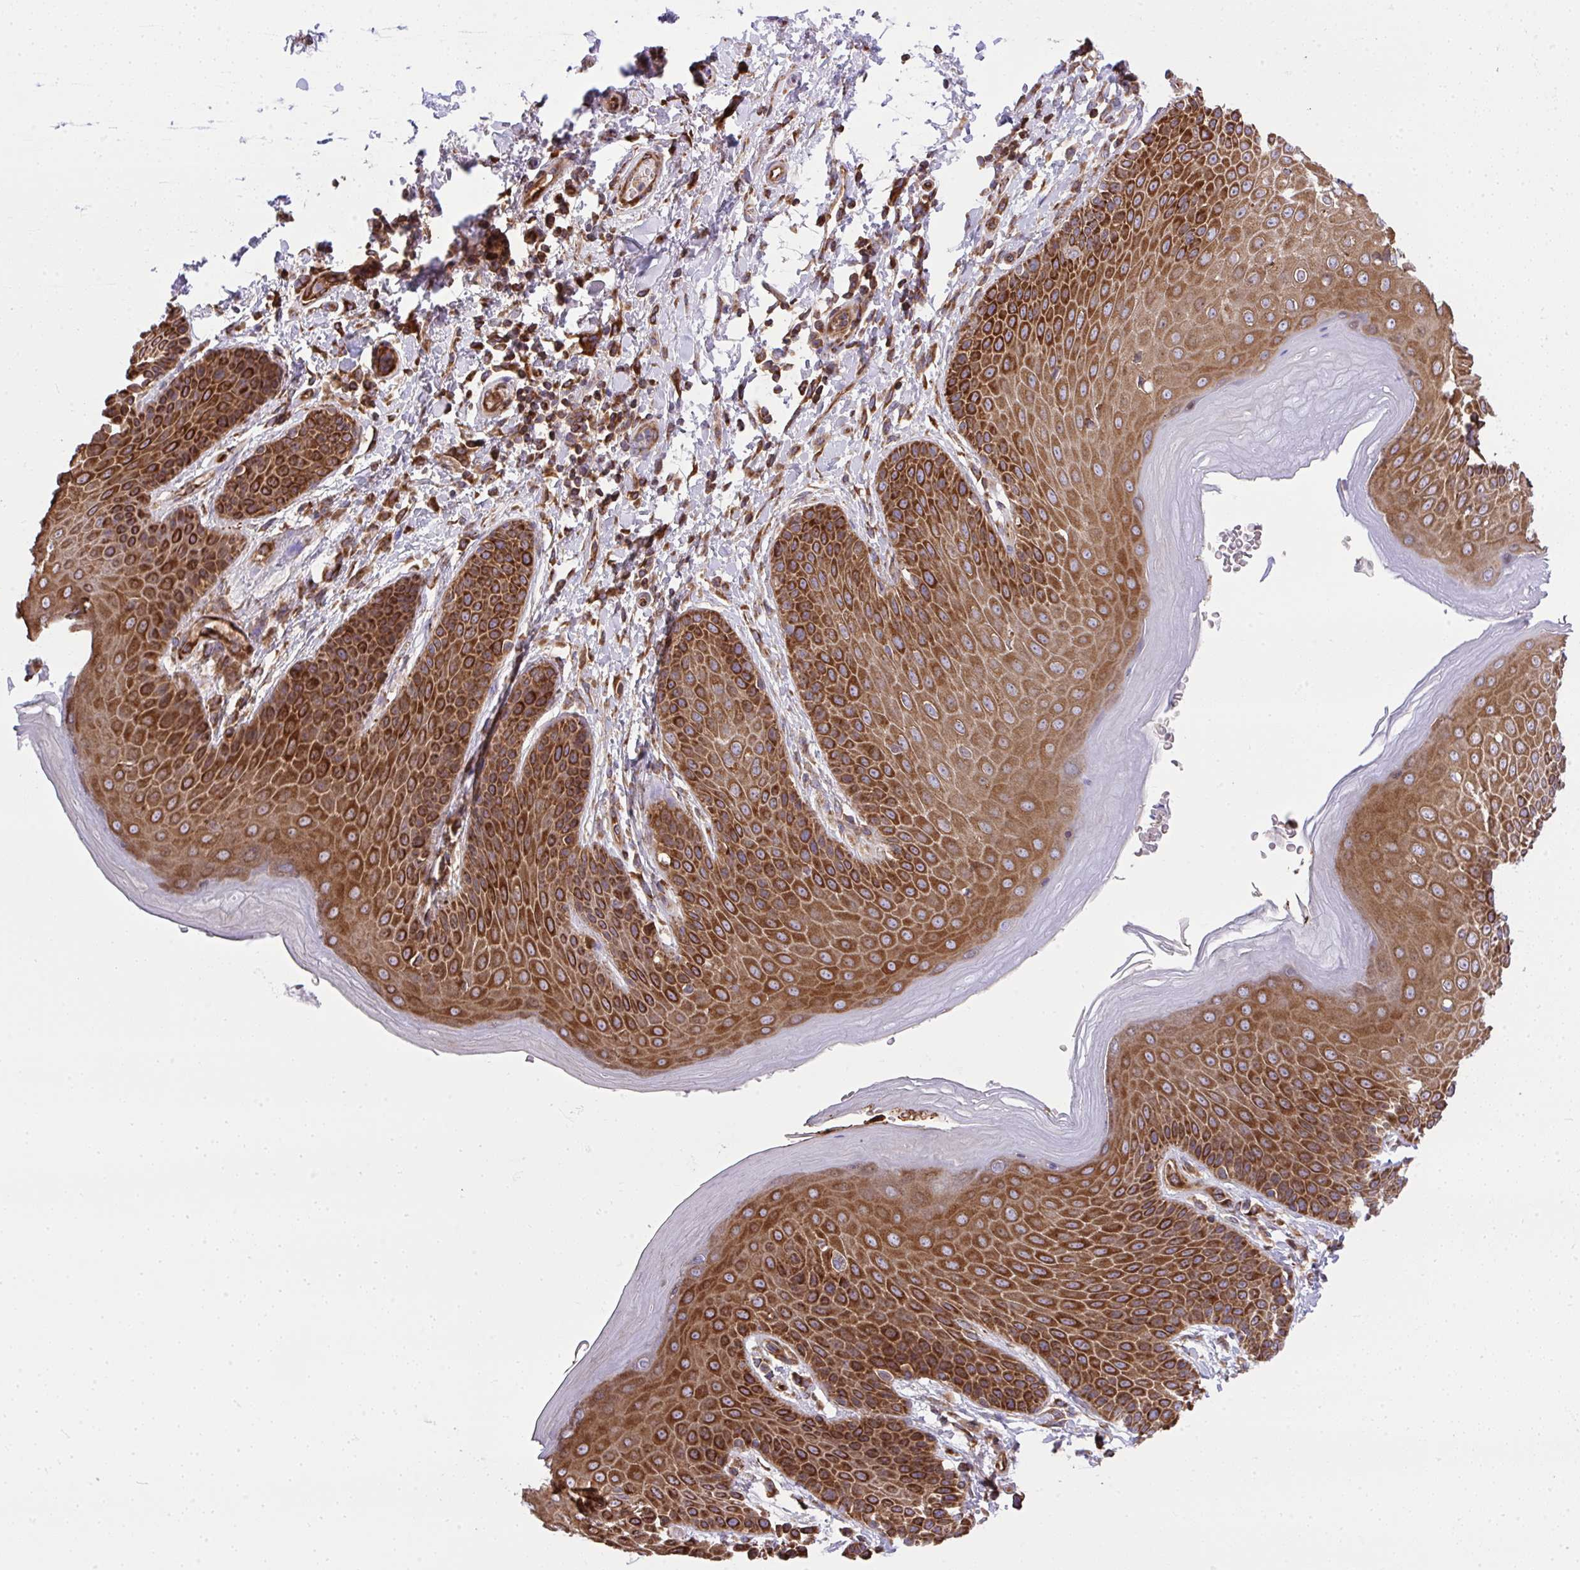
{"staining": {"intensity": "strong", "quantity": ">75%", "location": "cytoplasmic/membranous"}, "tissue": "skin", "cell_type": "Epidermal cells", "image_type": "normal", "snomed": [{"axis": "morphology", "description": "Normal tissue, NOS"}, {"axis": "topography", "description": "Peripheral nerve tissue"}], "caption": "Unremarkable skin was stained to show a protein in brown. There is high levels of strong cytoplasmic/membranous expression in about >75% of epidermal cells. Using DAB (3,3'-diaminobenzidine) (brown) and hematoxylin (blue) stains, captured at high magnification using brightfield microscopy.", "gene": "NMNAT3", "patient": {"sex": "male", "age": 51}}